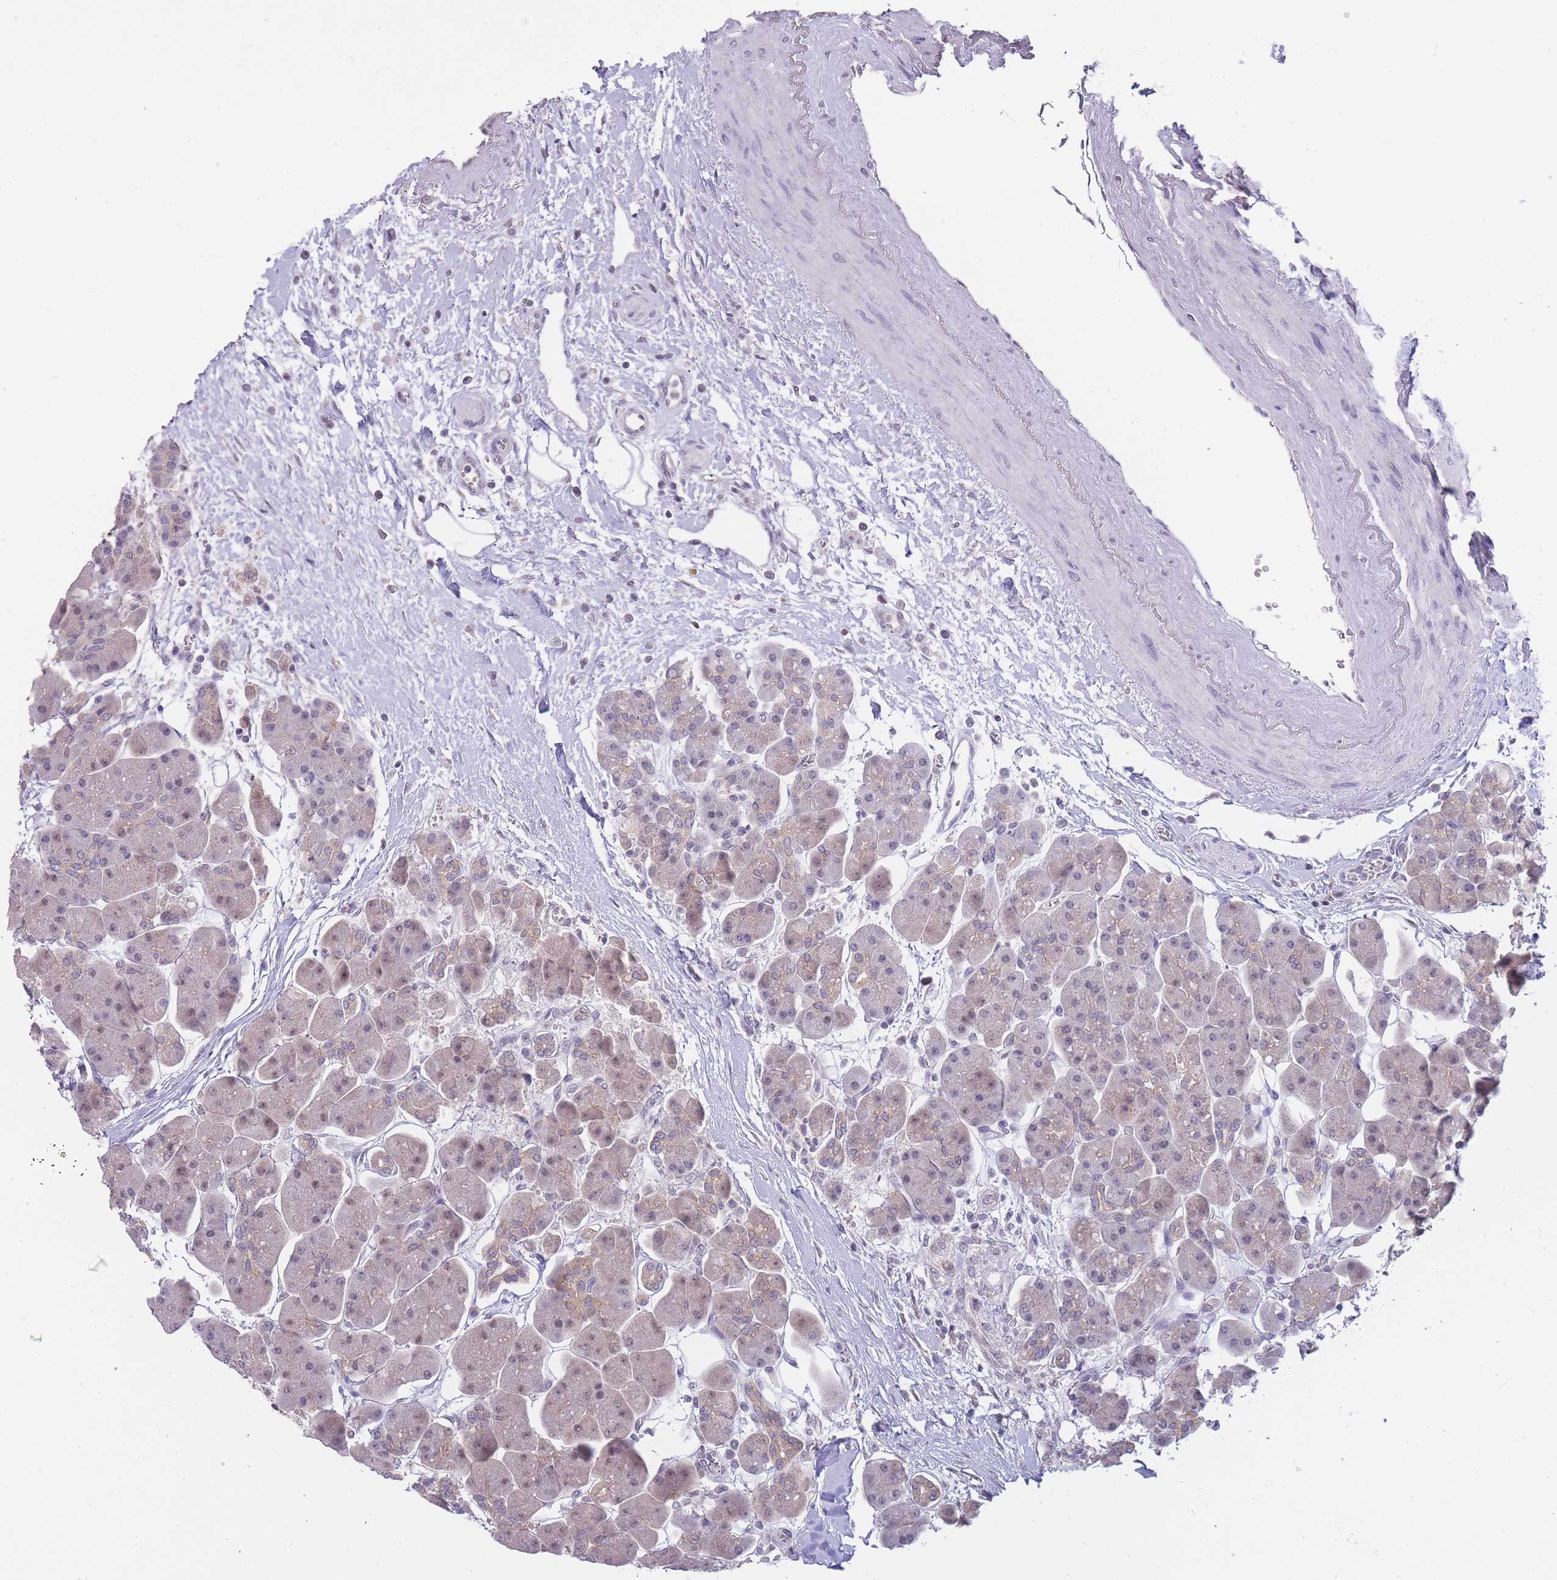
{"staining": {"intensity": "weak", "quantity": "25%-75%", "location": "cytoplasmic/membranous,nuclear"}, "tissue": "pancreas", "cell_type": "Exocrine glandular cells", "image_type": "normal", "snomed": [{"axis": "morphology", "description": "Normal tissue, NOS"}, {"axis": "topography", "description": "Pancreas"}], "caption": "This histopathology image reveals immunohistochemistry (IHC) staining of benign pancreas, with low weak cytoplasmic/membranous,nuclear staining in about 25%-75% of exocrine glandular cells.", "gene": "GOLGA6L1", "patient": {"sex": "male", "age": 66}}